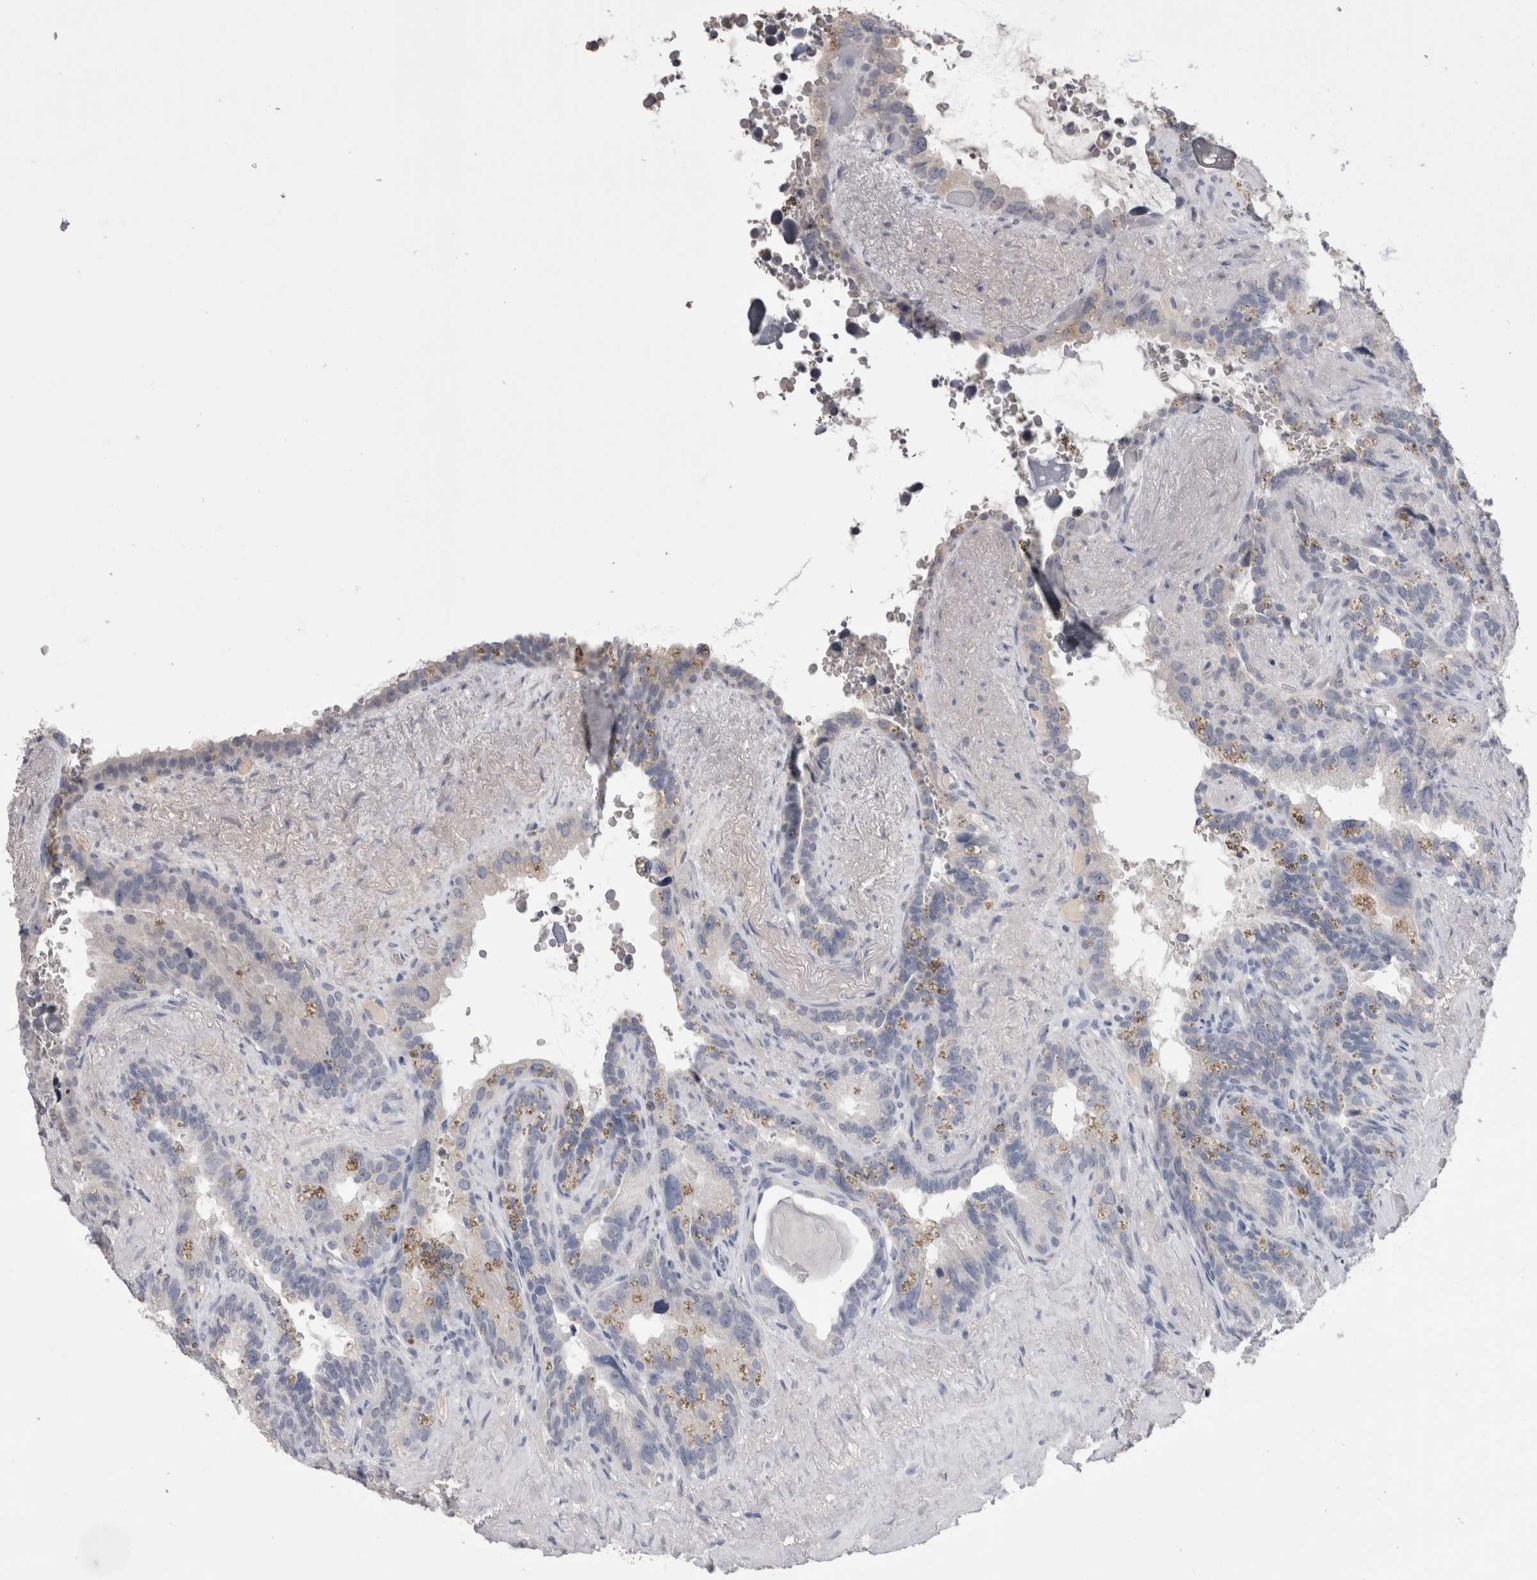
{"staining": {"intensity": "negative", "quantity": "none", "location": "none"}, "tissue": "seminal vesicle", "cell_type": "Glandular cells", "image_type": "normal", "snomed": [{"axis": "morphology", "description": "Normal tissue, NOS"}, {"axis": "topography", "description": "Seminal veicle"}], "caption": "Immunohistochemical staining of benign human seminal vesicle reveals no significant staining in glandular cells.", "gene": "CDHR5", "patient": {"sex": "male", "age": 80}}